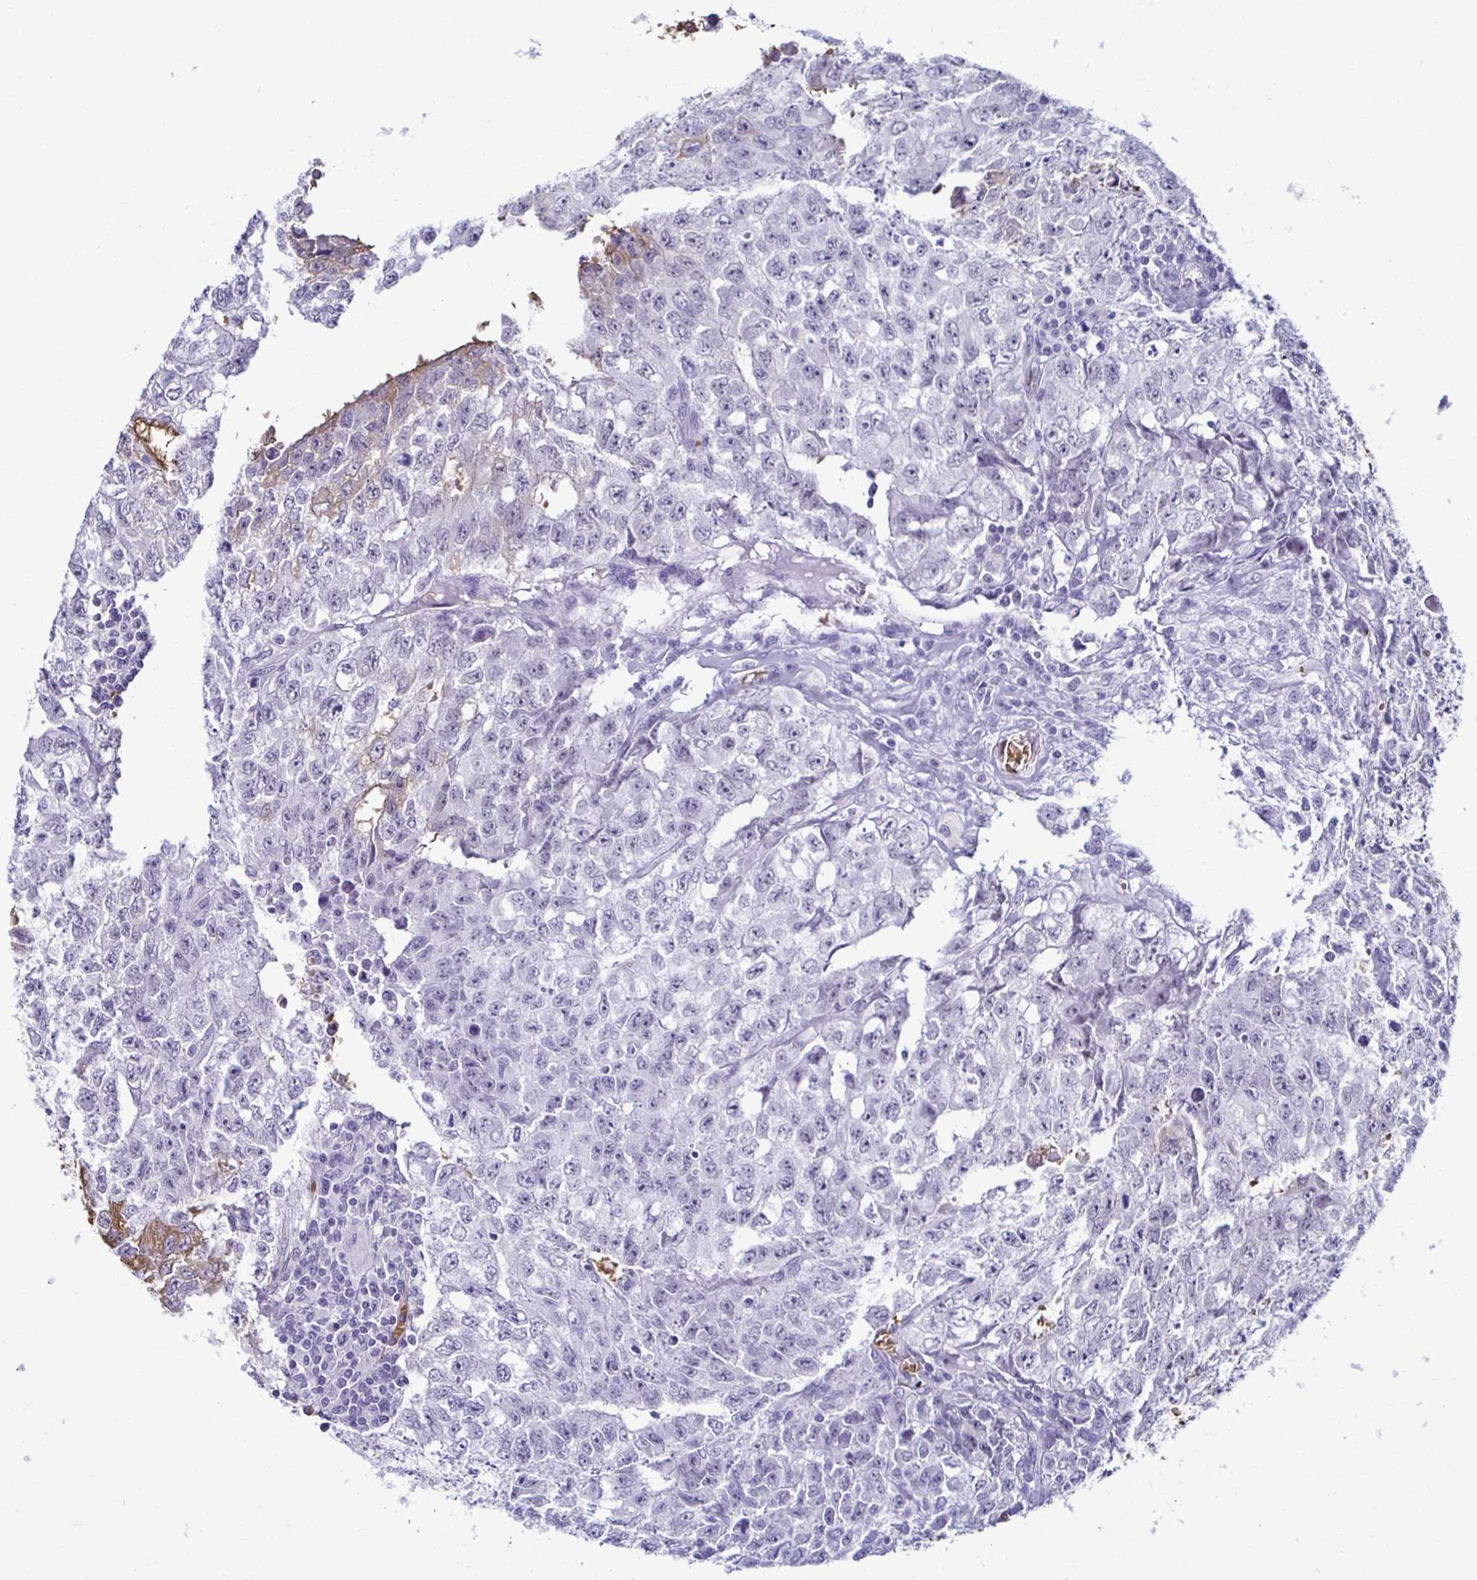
{"staining": {"intensity": "negative", "quantity": "none", "location": "none"}, "tissue": "testis cancer", "cell_type": "Tumor cells", "image_type": "cancer", "snomed": [{"axis": "morphology", "description": "Carcinoma, Embryonal, NOS"}, {"axis": "morphology", "description": "Teratoma, malignant, NOS"}, {"axis": "topography", "description": "Testis"}], "caption": "Testis malignant teratoma was stained to show a protein in brown. There is no significant expression in tumor cells.", "gene": "RHBDL3", "patient": {"sex": "male", "age": 24}}